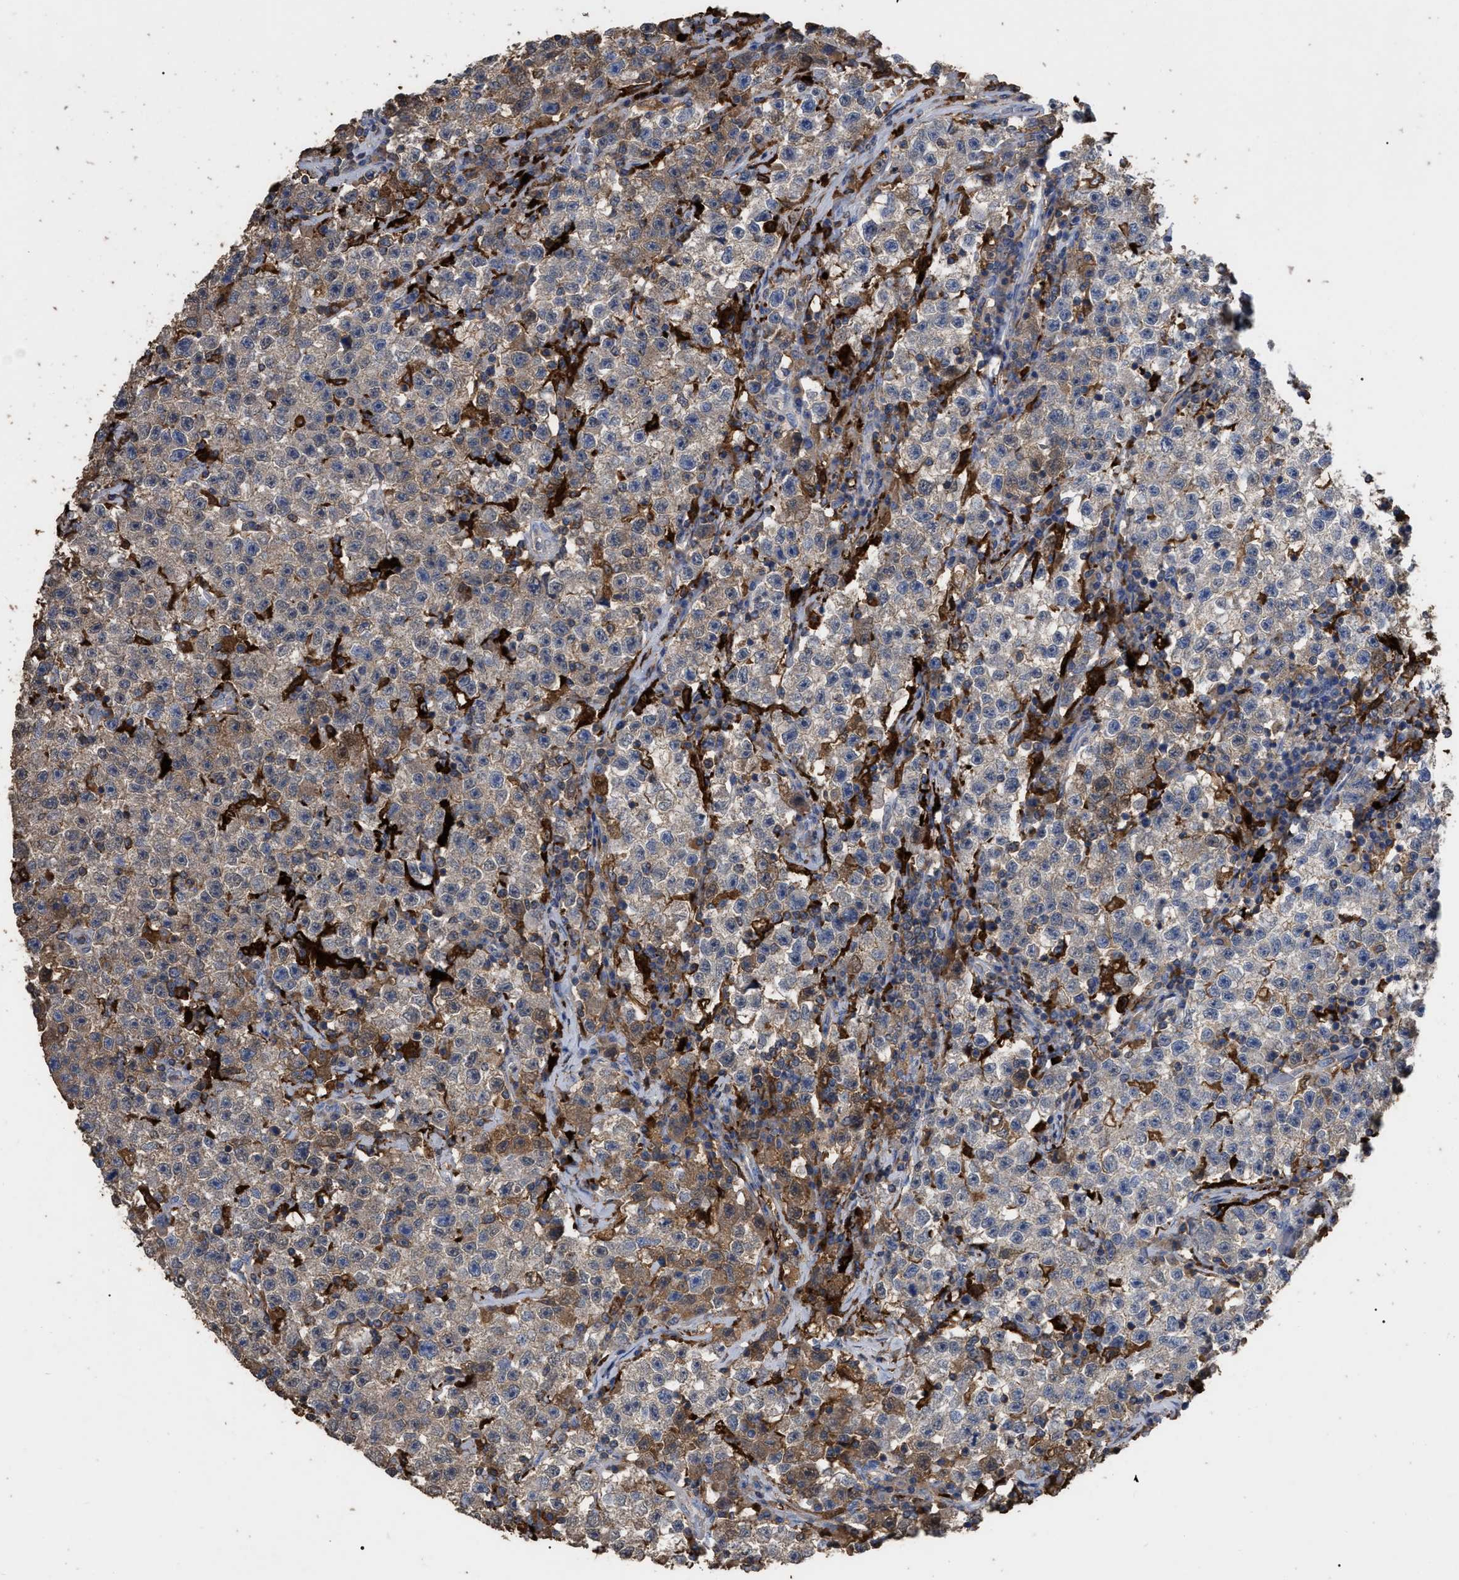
{"staining": {"intensity": "negative", "quantity": "none", "location": "none"}, "tissue": "testis cancer", "cell_type": "Tumor cells", "image_type": "cancer", "snomed": [{"axis": "morphology", "description": "Seminoma, NOS"}, {"axis": "topography", "description": "Testis"}], "caption": "High power microscopy photomicrograph of an IHC micrograph of testis seminoma, revealing no significant staining in tumor cells.", "gene": "GPR179", "patient": {"sex": "male", "age": 22}}